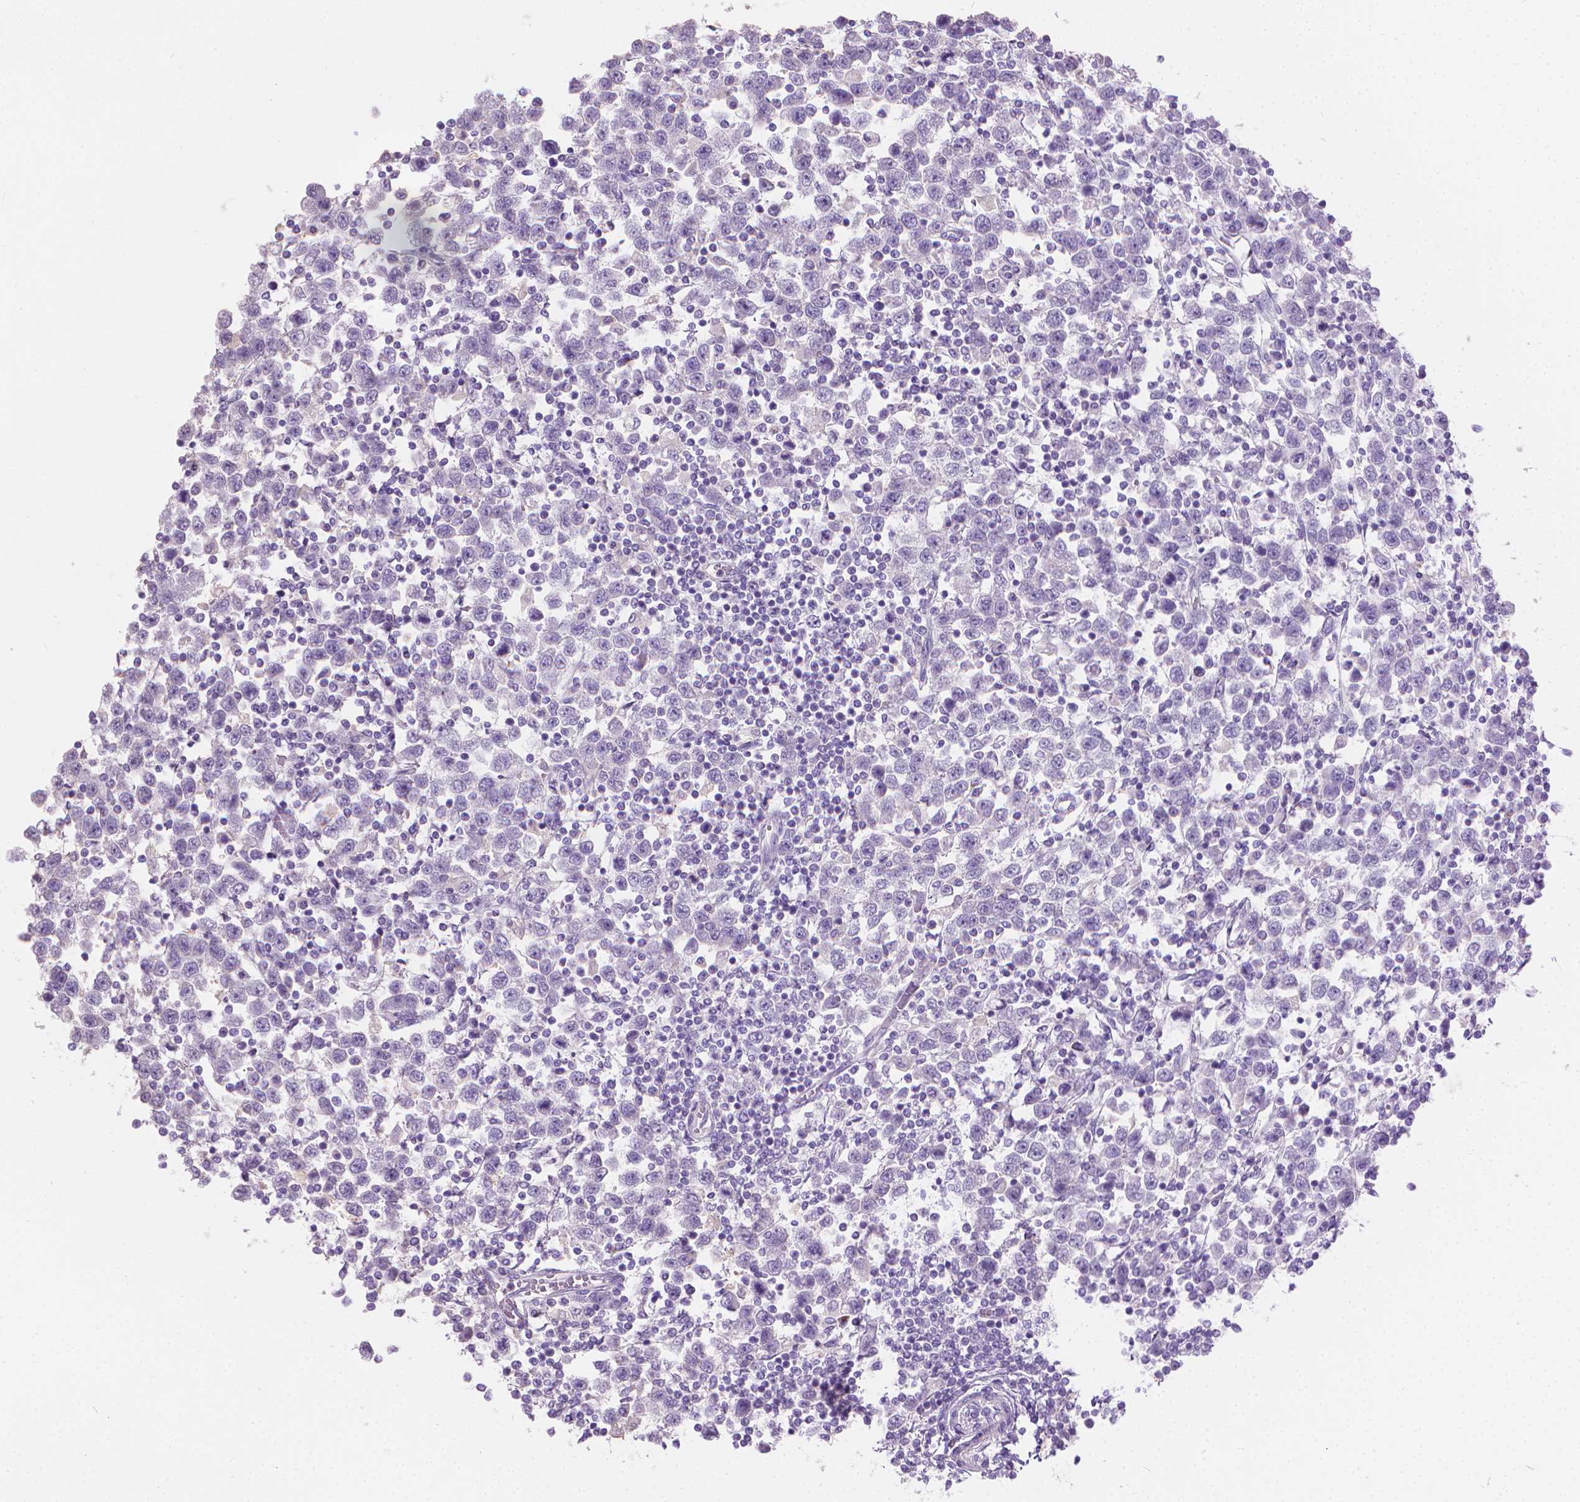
{"staining": {"intensity": "negative", "quantity": "none", "location": "none"}, "tissue": "testis cancer", "cell_type": "Tumor cells", "image_type": "cancer", "snomed": [{"axis": "morphology", "description": "Normal tissue, NOS"}, {"axis": "morphology", "description": "Seminoma, NOS"}, {"axis": "topography", "description": "Testis"}, {"axis": "topography", "description": "Epididymis"}], "caption": "A histopathology image of human testis seminoma is negative for staining in tumor cells. (Brightfield microscopy of DAB (3,3'-diaminobenzidine) immunohistochemistry (IHC) at high magnification).", "gene": "CABCOCO1", "patient": {"sex": "male", "age": 34}}